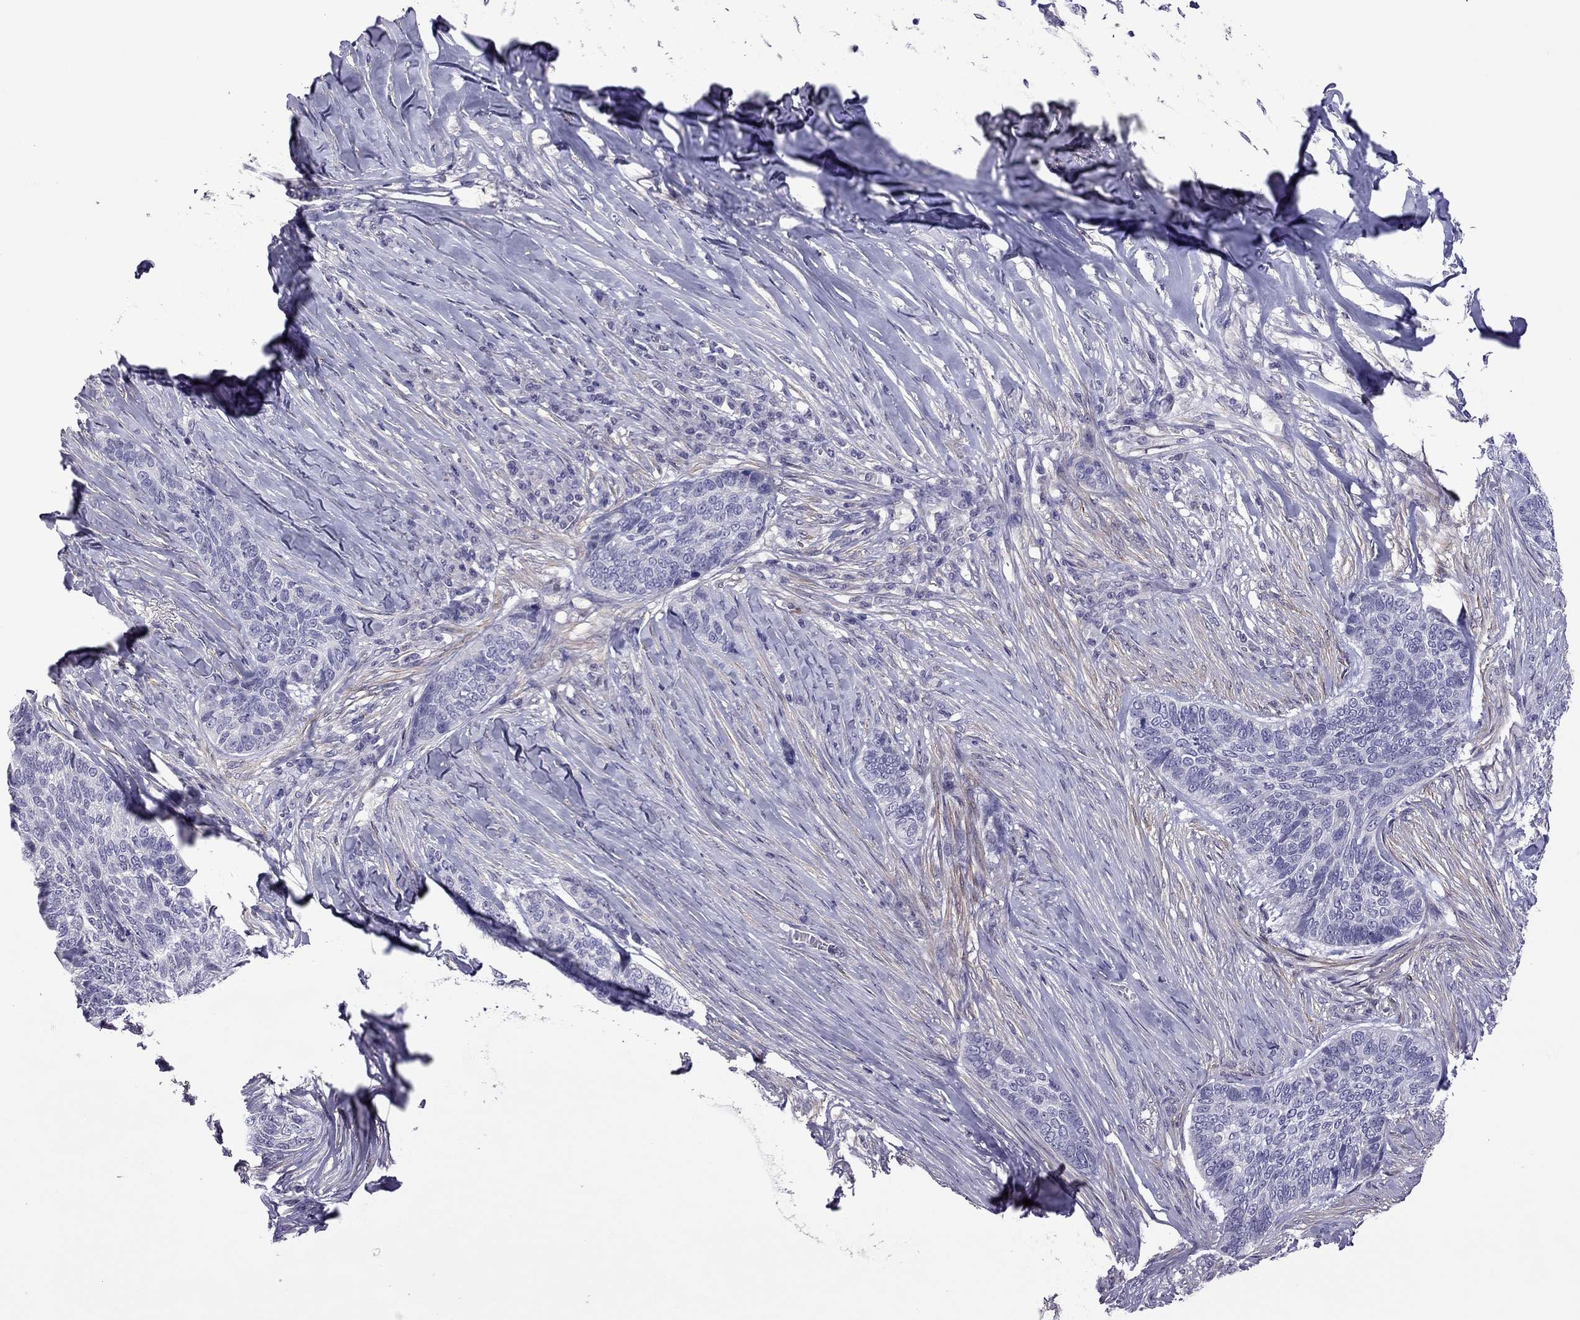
{"staining": {"intensity": "negative", "quantity": "none", "location": "none"}, "tissue": "skin cancer", "cell_type": "Tumor cells", "image_type": "cancer", "snomed": [{"axis": "morphology", "description": "Basal cell carcinoma"}, {"axis": "topography", "description": "Skin"}], "caption": "Basal cell carcinoma (skin) stained for a protein using immunohistochemistry exhibits no positivity tumor cells.", "gene": "SLC16A8", "patient": {"sex": "female", "age": 69}}